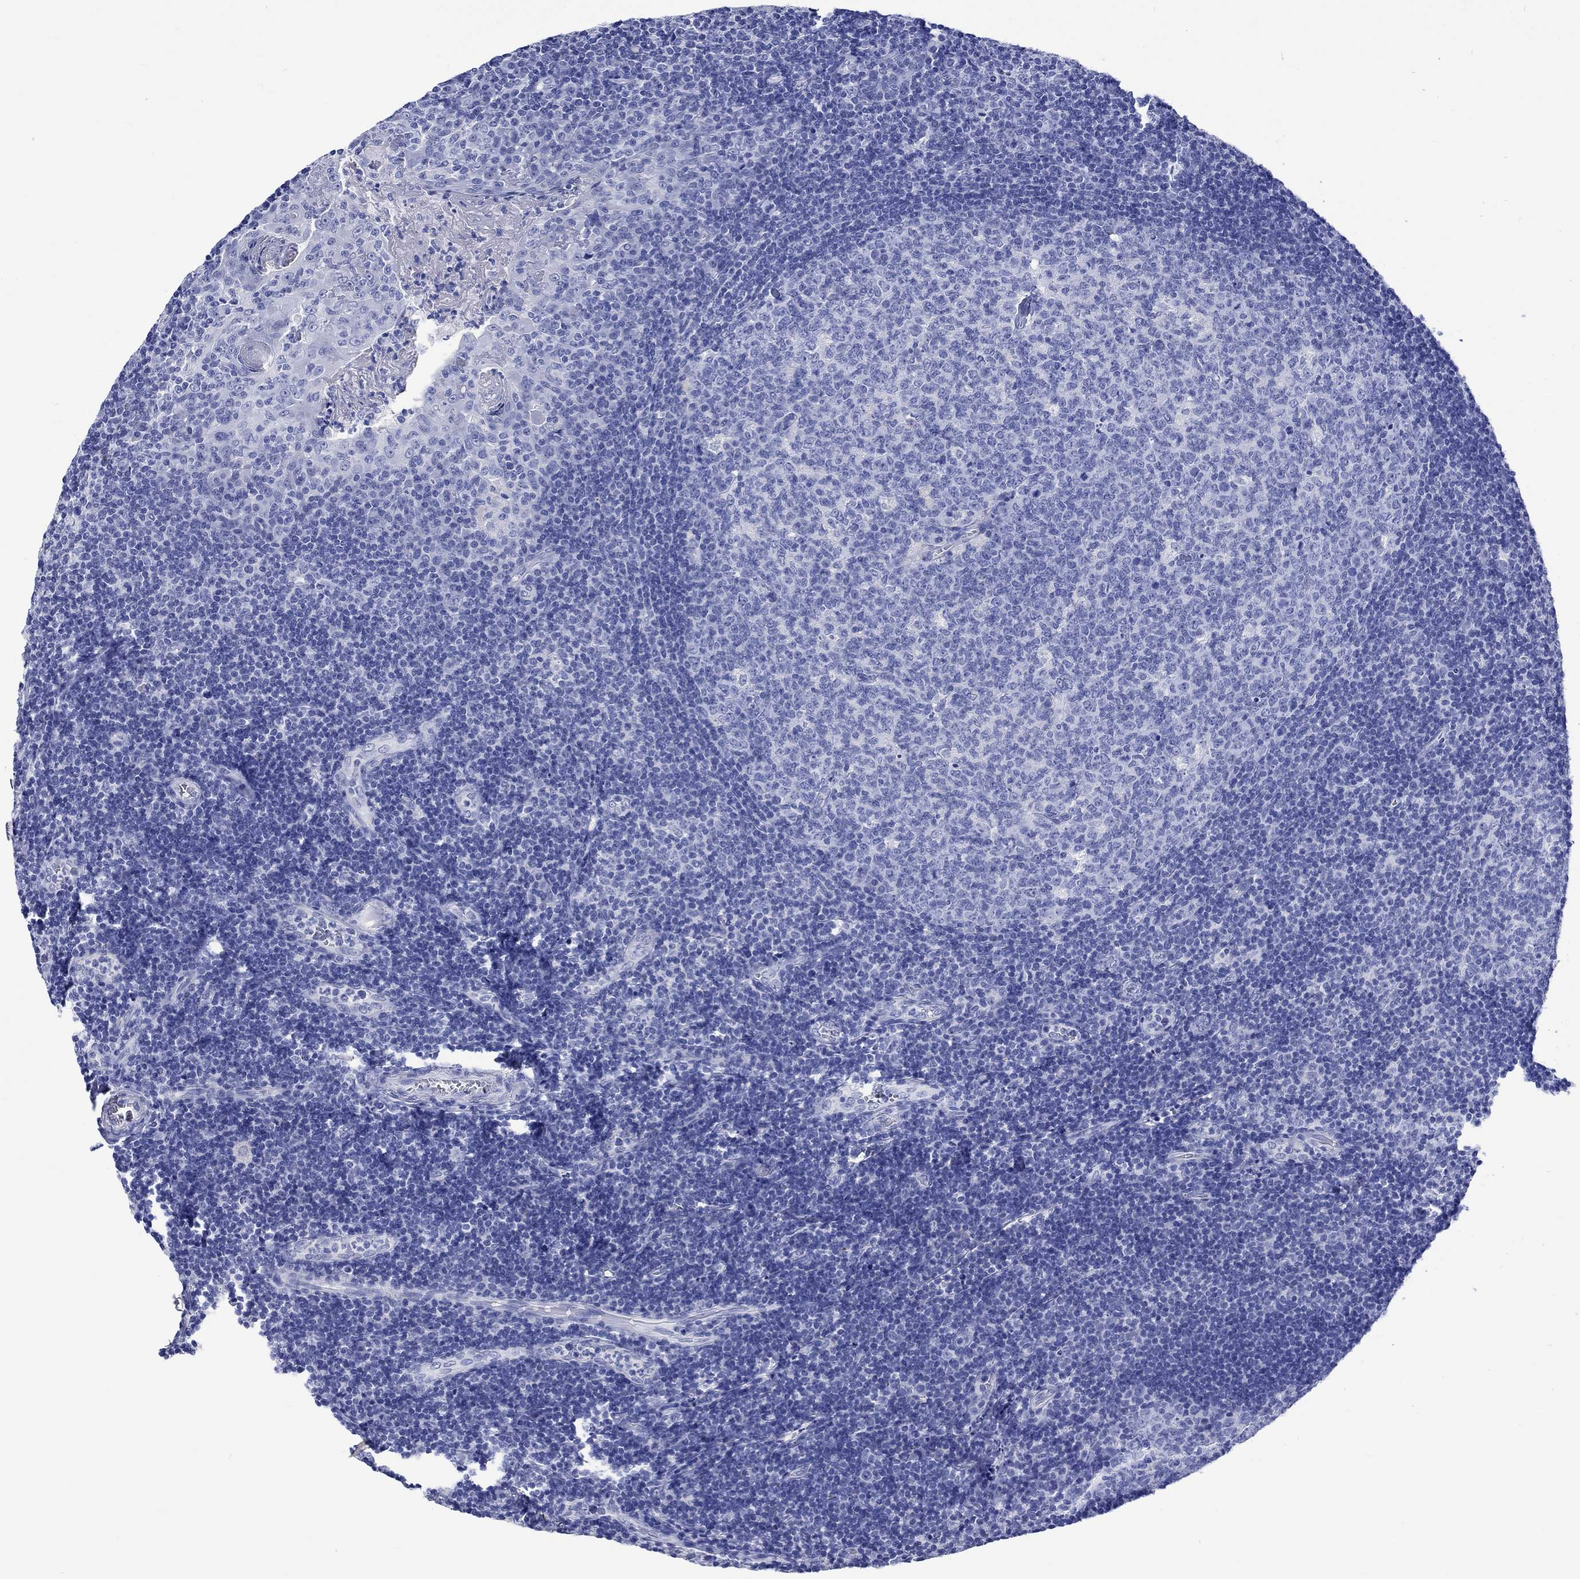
{"staining": {"intensity": "negative", "quantity": "none", "location": "none"}, "tissue": "tonsil", "cell_type": "Germinal center cells", "image_type": "normal", "snomed": [{"axis": "morphology", "description": "Normal tissue, NOS"}, {"axis": "topography", "description": "Tonsil"}], "caption": "Immunohistochemistry (IHC) micrograph of benign human tonsil stained for a protein (brown), which displays no expression in germinal center cells. (Immunohistochemistry, brightfield microscopy, high magnification).", "gene": "KLHL33", "patient": {"sex": "female", "age": 13}}